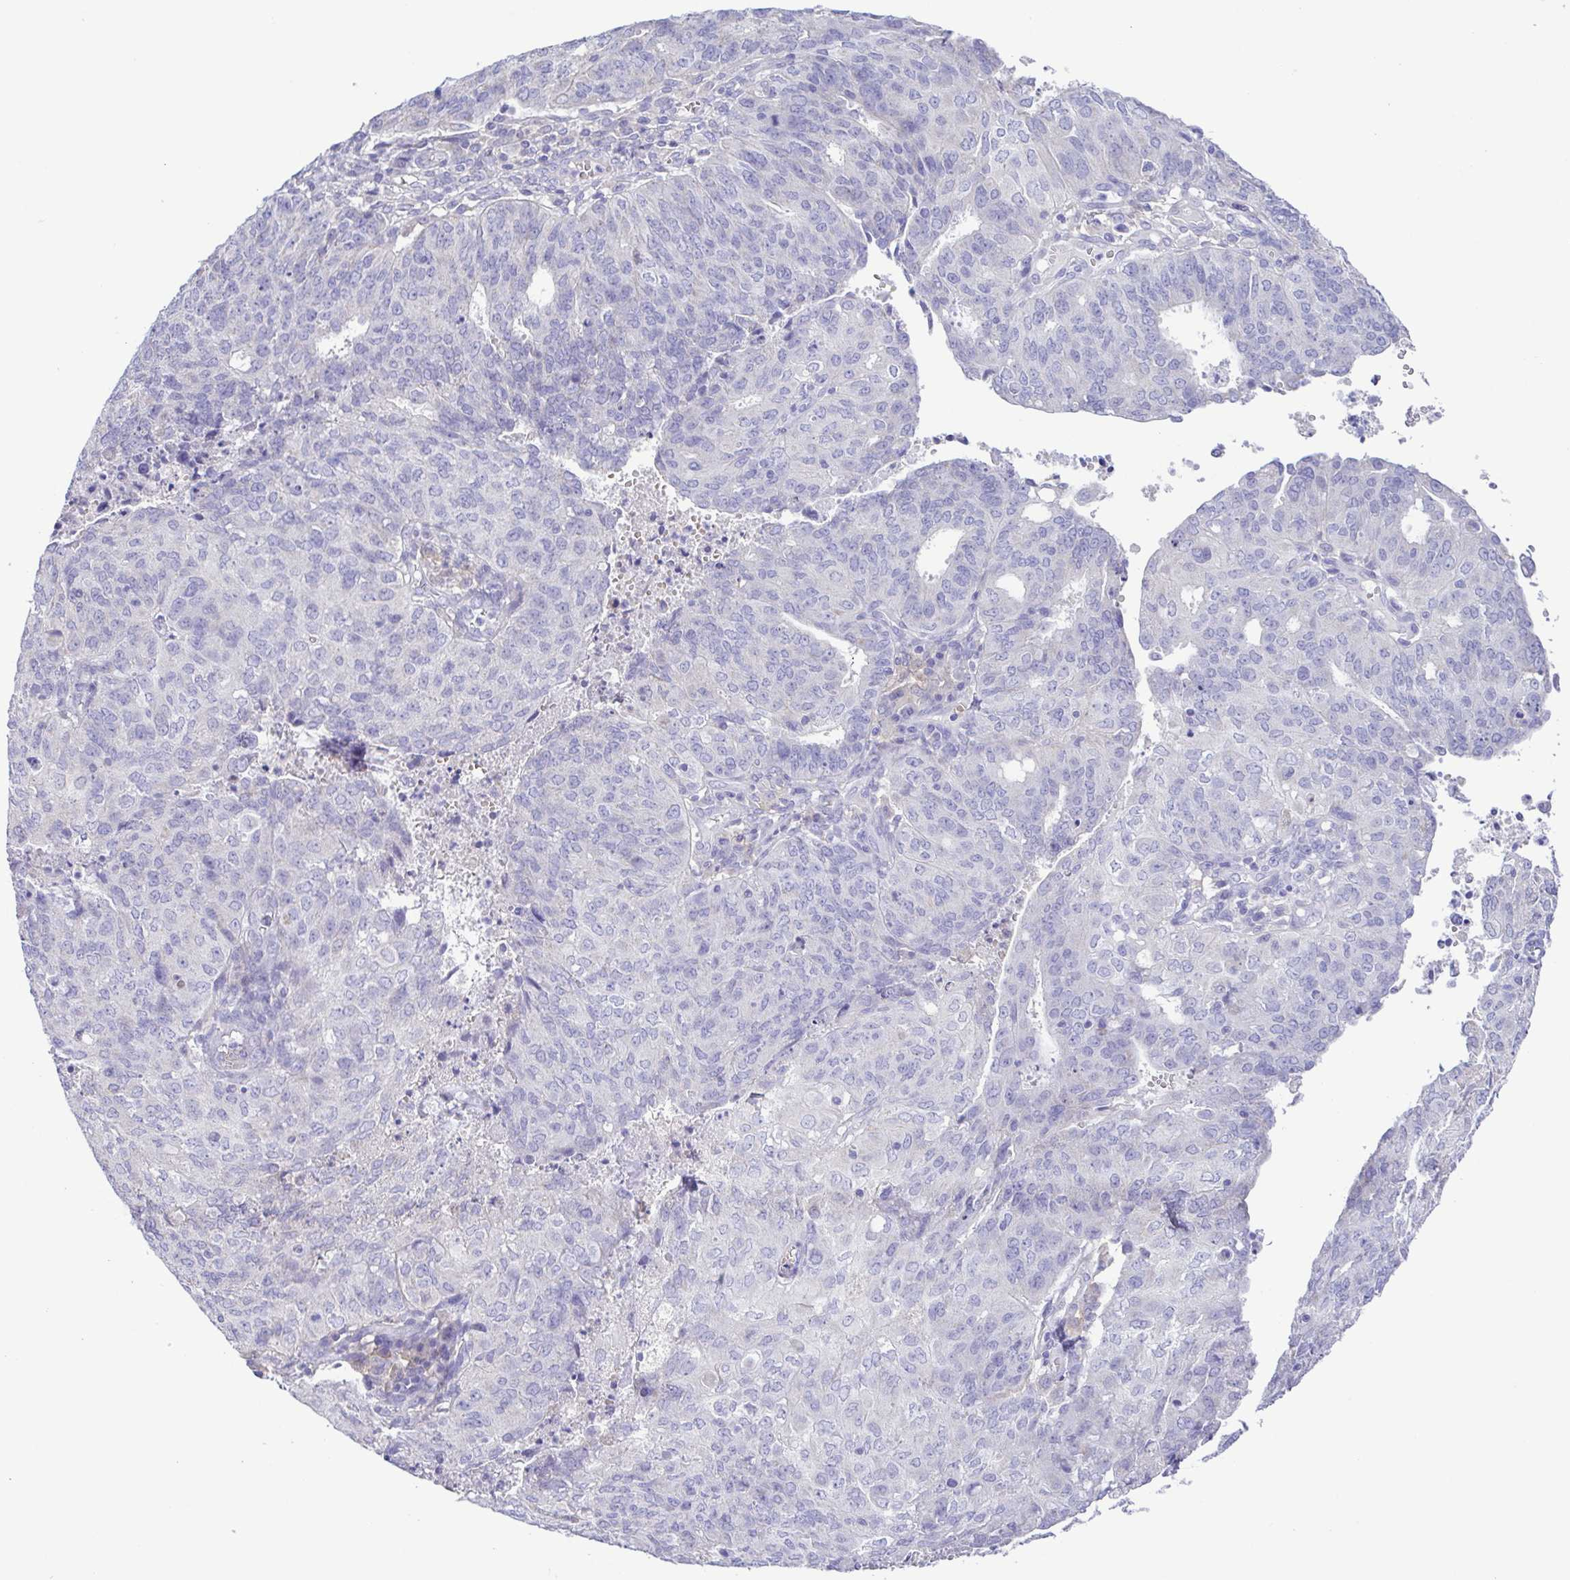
{"staining": {"intensity": "negative", "quantity": "none", "location": "none"}, "tissue": "endometrial cancer", "cell_type": "Tumor cells", "image_type": "cancer", "snomed": [{"axis": "morphology", "description": "Adenocarcinoma, NOS"}, {"axis": "topography", "description": "Endometrium"}], "caption": "This is an immunohistochemistry (IHC) micrograph of endometrial cancer (adenocarcinoma). There is no positivity in tumor cells.", "gene": "CD72", "patient": {"sex": "female", "age": 82}}